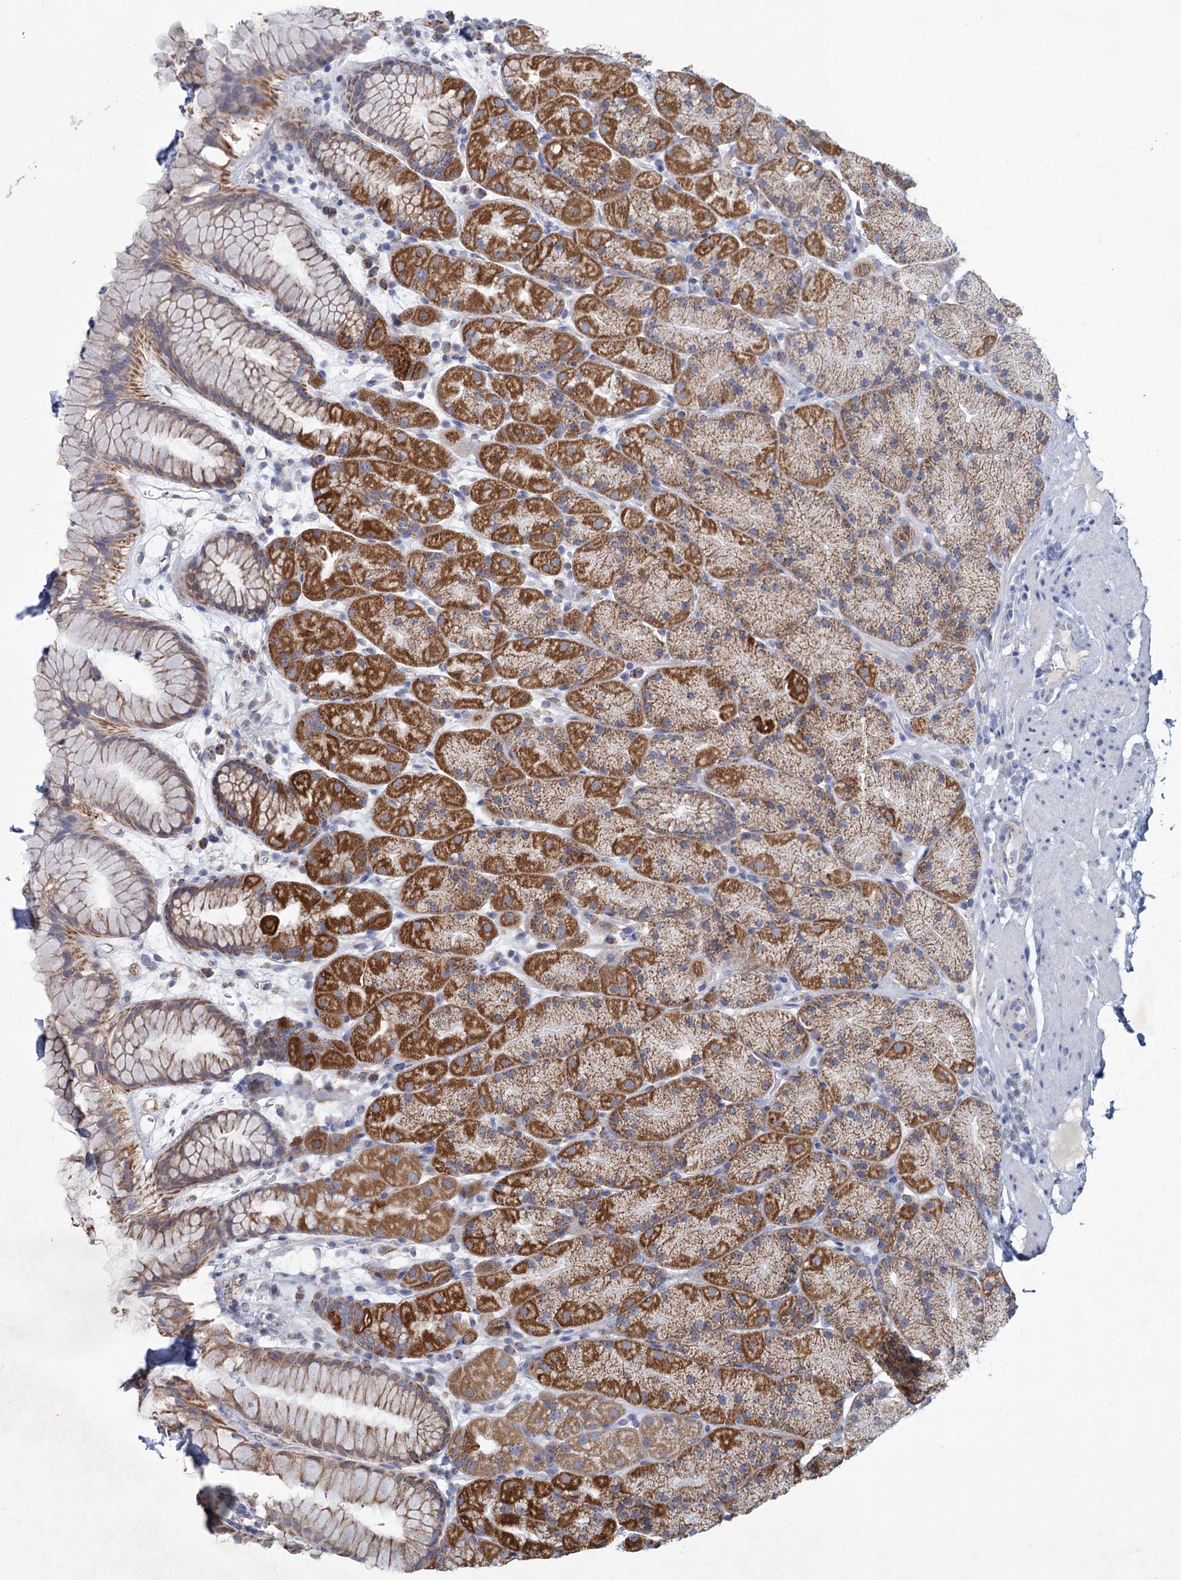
{"staining": {"intensity": "strong", "quantity": ">75%", "location": "cytoplasmic/membranous"}, "tissue": "stomach", "cell_type": "Glandular cells", "image_type": "normal", "snomed": [{"axis": "morphology", "description": "Normal tissue, NOS"}, {"axis": "topography", "description": "Stomach, upper"}, {"axis": "topography", "description": "Stomach, lower"}], "caption": "Stomach stained with a protein marker shows strong staining in glandular cells.", "gene": "NDUFC2", "patient": {"sex": "male", "age": 67}}